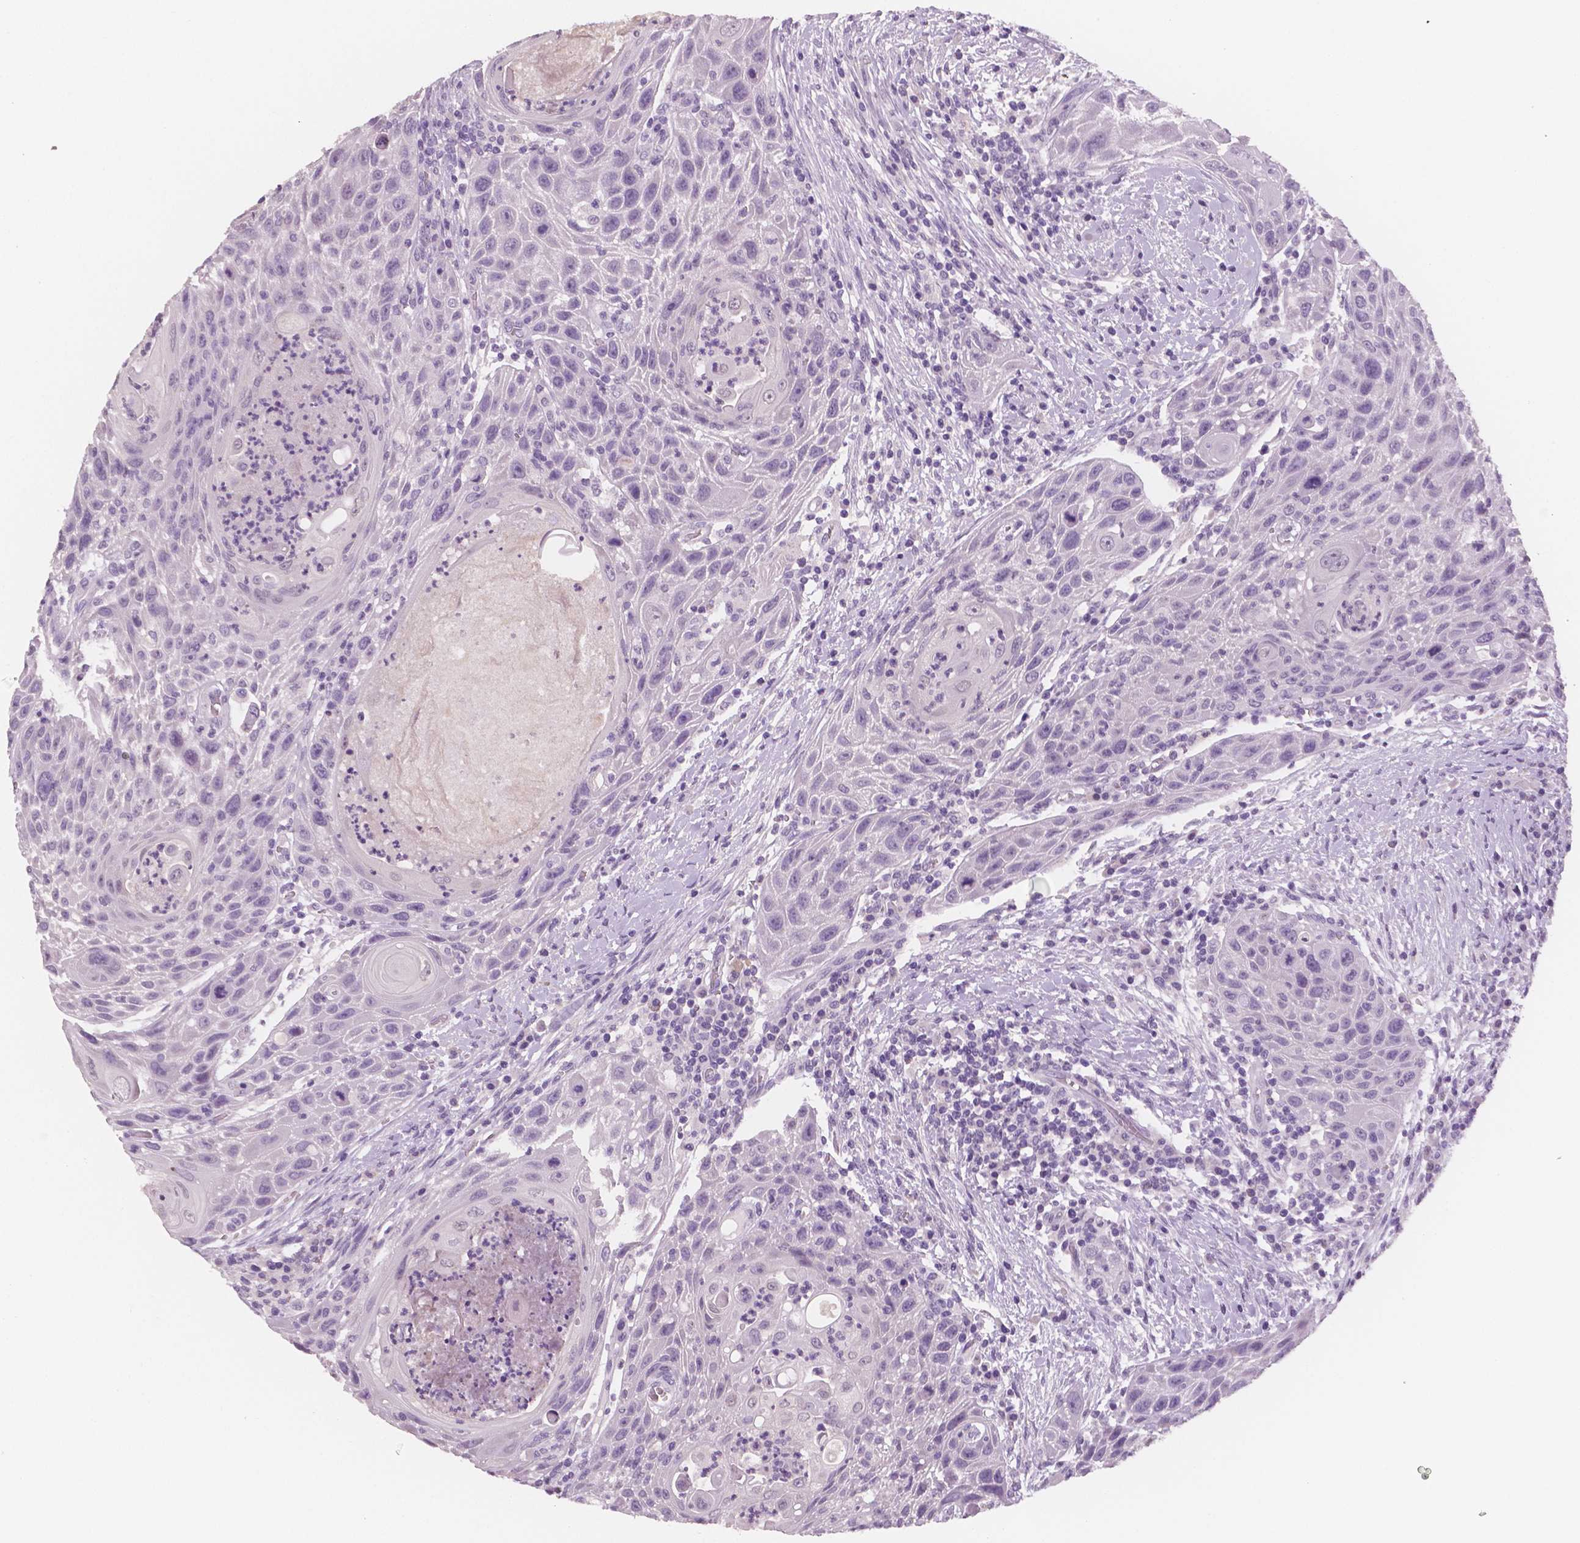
{"staining": {"intensity": "negative", "quantity": "none", "location": "none"}, "tissue": "head and neck cancer", "cell_type": "Tumor cells", "image_type": "cancer", "snomed": [{"axis": "morphology", "description": "Squamous cell carcinoma, NOS"}, {"axis": "topography", "description": "Head-Neck"}], "caption": "Tumor cells are negative for protein expression in human head and neck cancer.", "gene": "TSPAN7", "patient": {"sex": "male", "age": 69}}